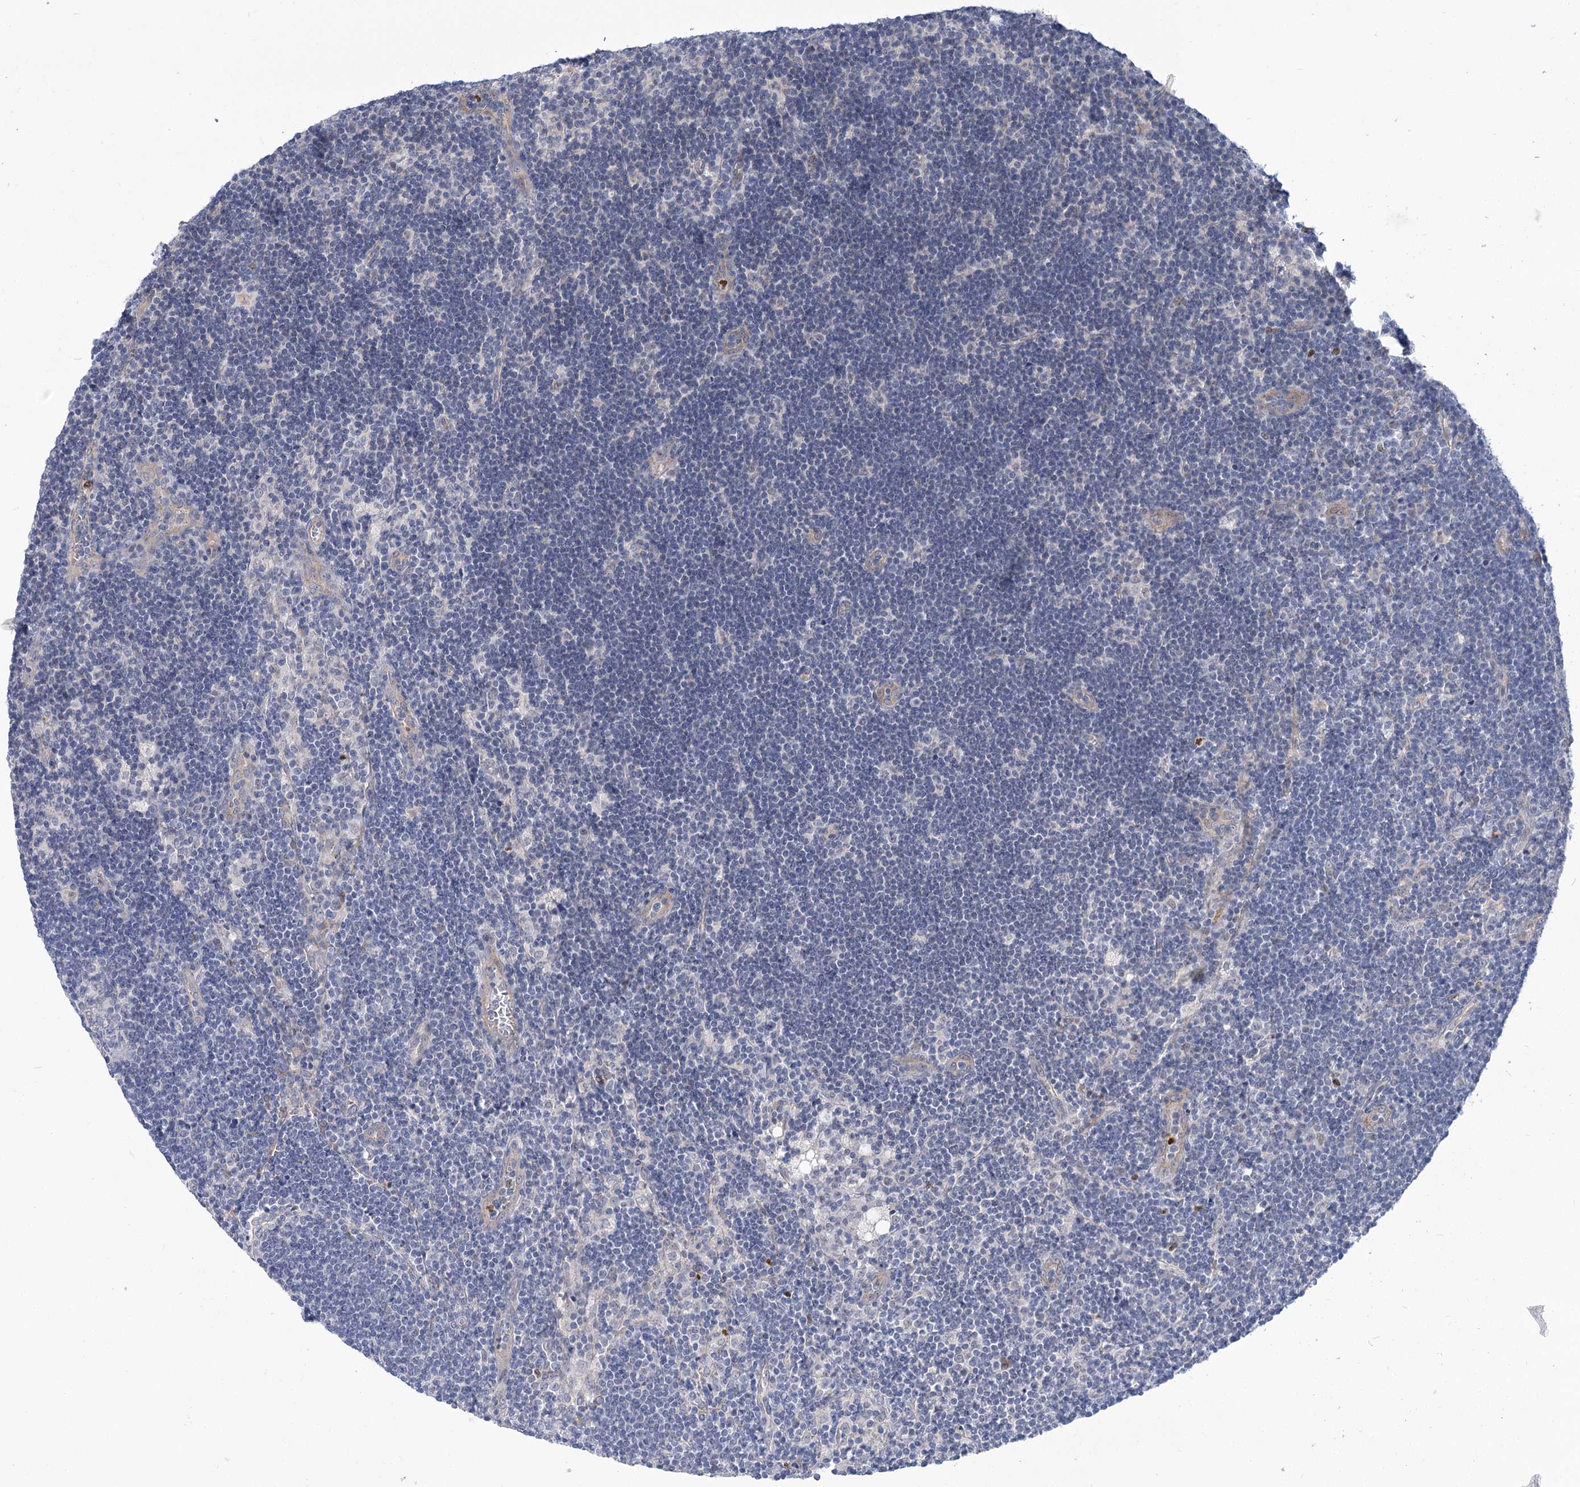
{"staining": {"intensity": "negative", "quantity": "none", "location": "none"}, "tissue": "lymph node", "cell_type": "Germinal center cells", "image_type": "normal", "snomed": [{"axis": "morphology", "description": "Normal tissue, NOS"}, {"axis": "topography", "description": "Lymph node"}], "caption": "This is an IHC micrograph of benign human lymph node. There is no expression in germinal center cells.", "gene": "THAP6", "patient": {"sex": "male", "age": 24}}